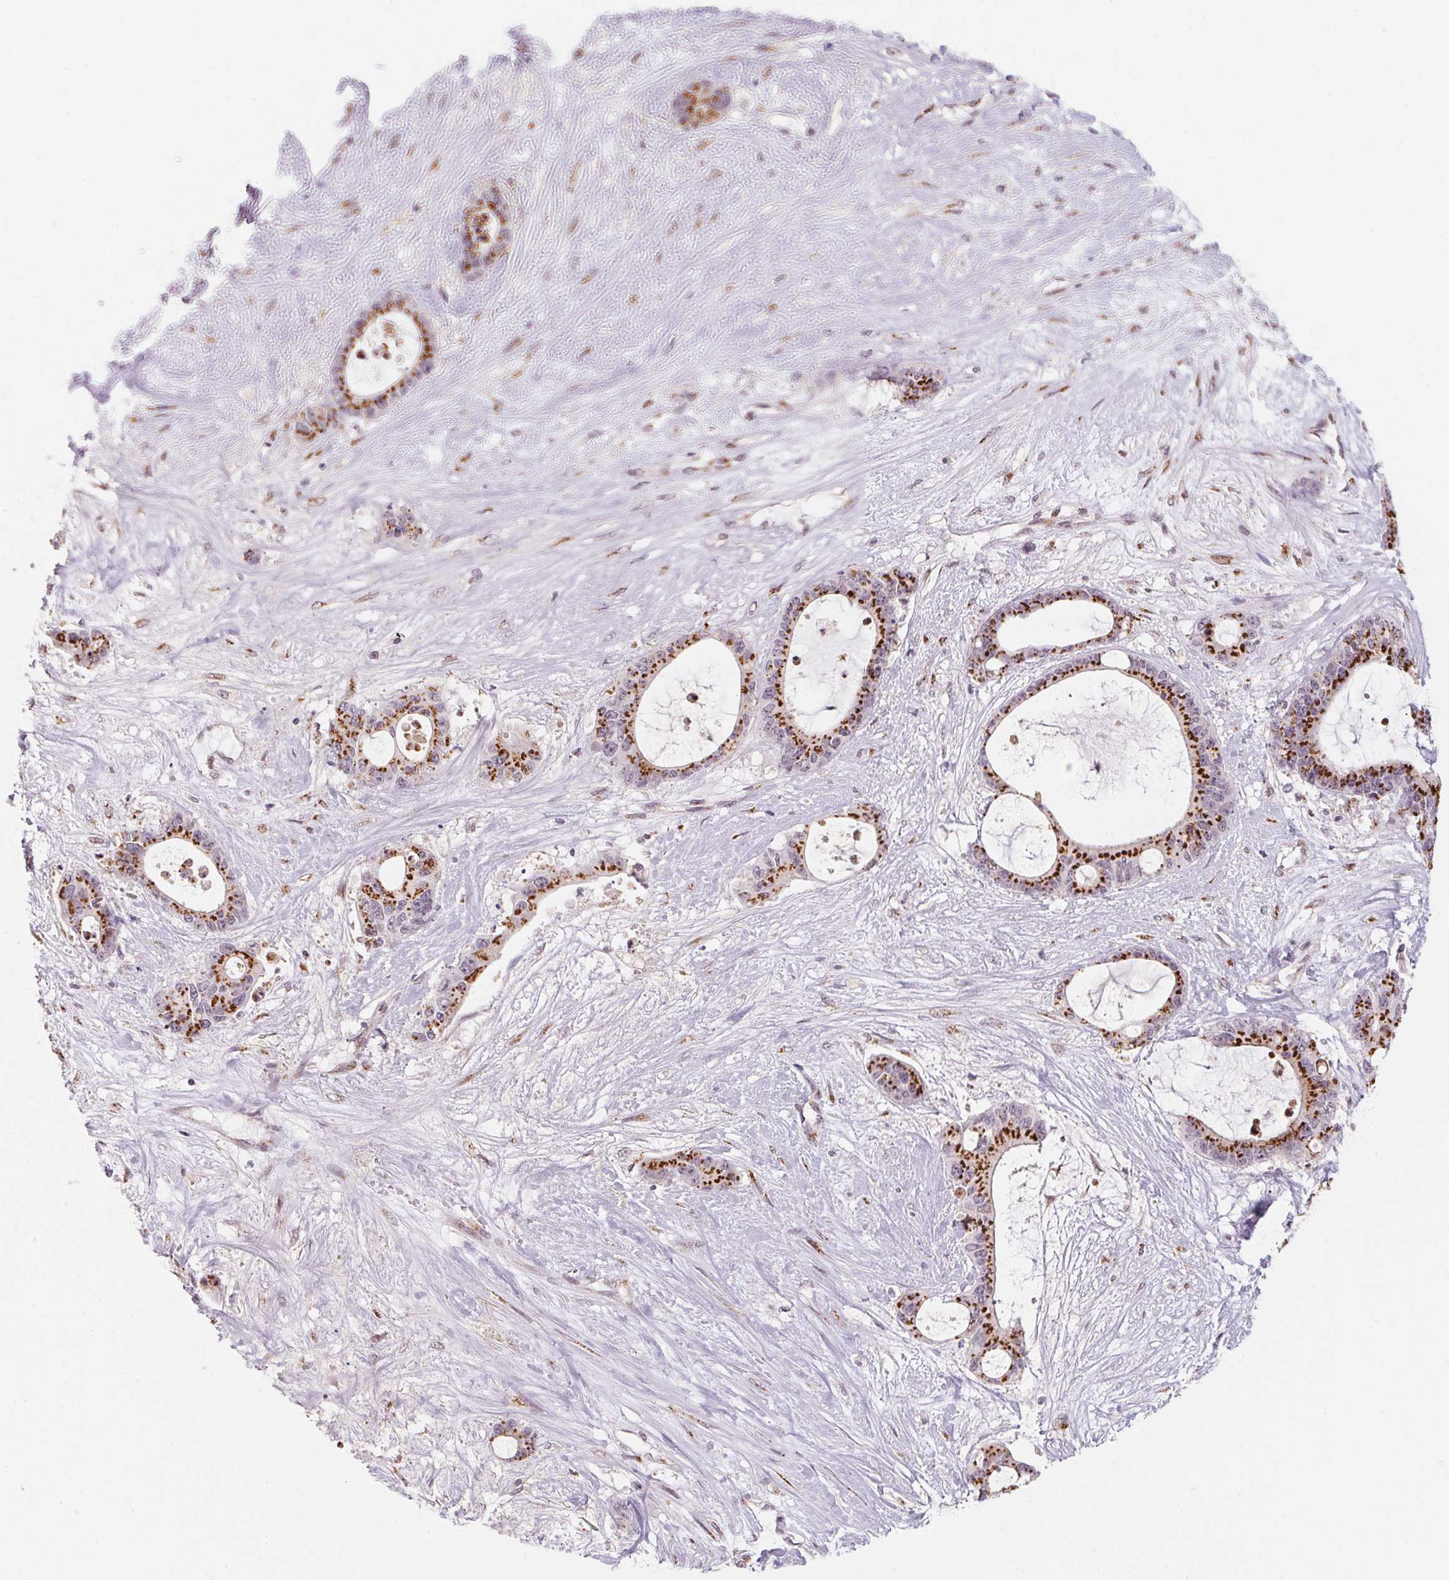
{"staining": {"intensity": "strong", "quantity": ">75%", "location": "cytoplasmic/membranous"}, "tissue": "liver cancer", "cell_type": "Tumor cells", "image_type": "cancer", "snomed": [{"axis": "morphology", "description": "Normal tissue, NOS"}, {"axis": "morphology", "description": "Cholangiocarcinoma"}, {"axis": "topography", "description": "Liver"}, {"axis": "topography", "description": "Peripheral nerve tissue"}], "caption": "This histopathology image reveals cholangiocarcinoma (liver) stained with immunohistochemistry to label a protein in brown. The cytoplasmic/membranous of tumor cells show strong positivity for the protein. Nuclei are counter-stained blue.", "gene": "RAB22A", "patient": {"sex": "female", "age": 73}}